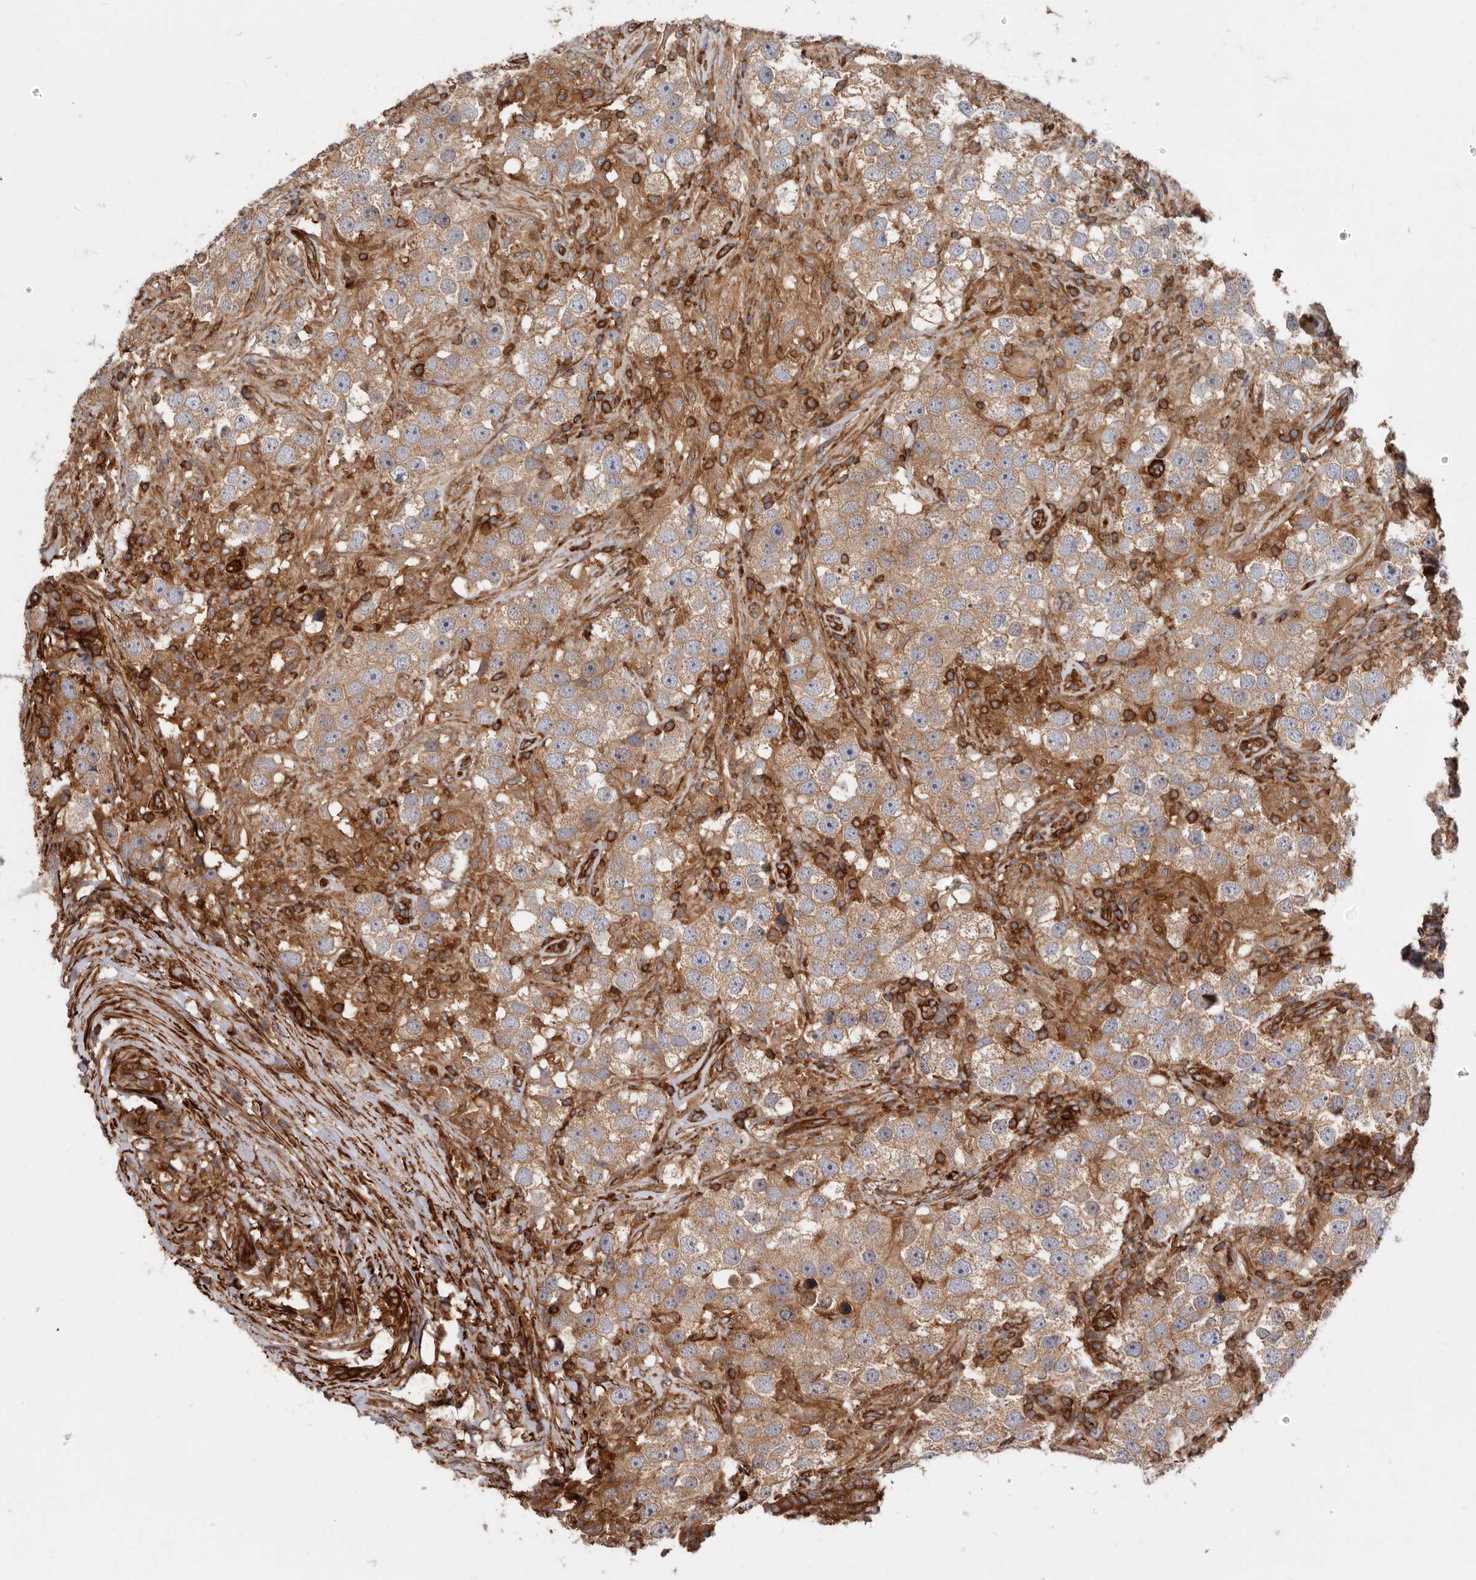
{"staining": {"intensity": "moderate", "quantity": ">75%", "location": "cytoplasmic/membranous"}, "tissue": "testis cancer", "cell_type": "Tumor cells", "image_type": "cancer", "snomed": [{"axis": "morphology", "description": "Seminoma, NOS"}, {"axis": "topography", "description": "Testis"}], "caption": "Immunohistochemical staining of seminoma (testis) displays medium levels of moderate cytoplasmic/membranous positivity in approximately >75% of tumor cells.", "gene": "TMC7", "patient": {"sex": "male", "age": 49}}